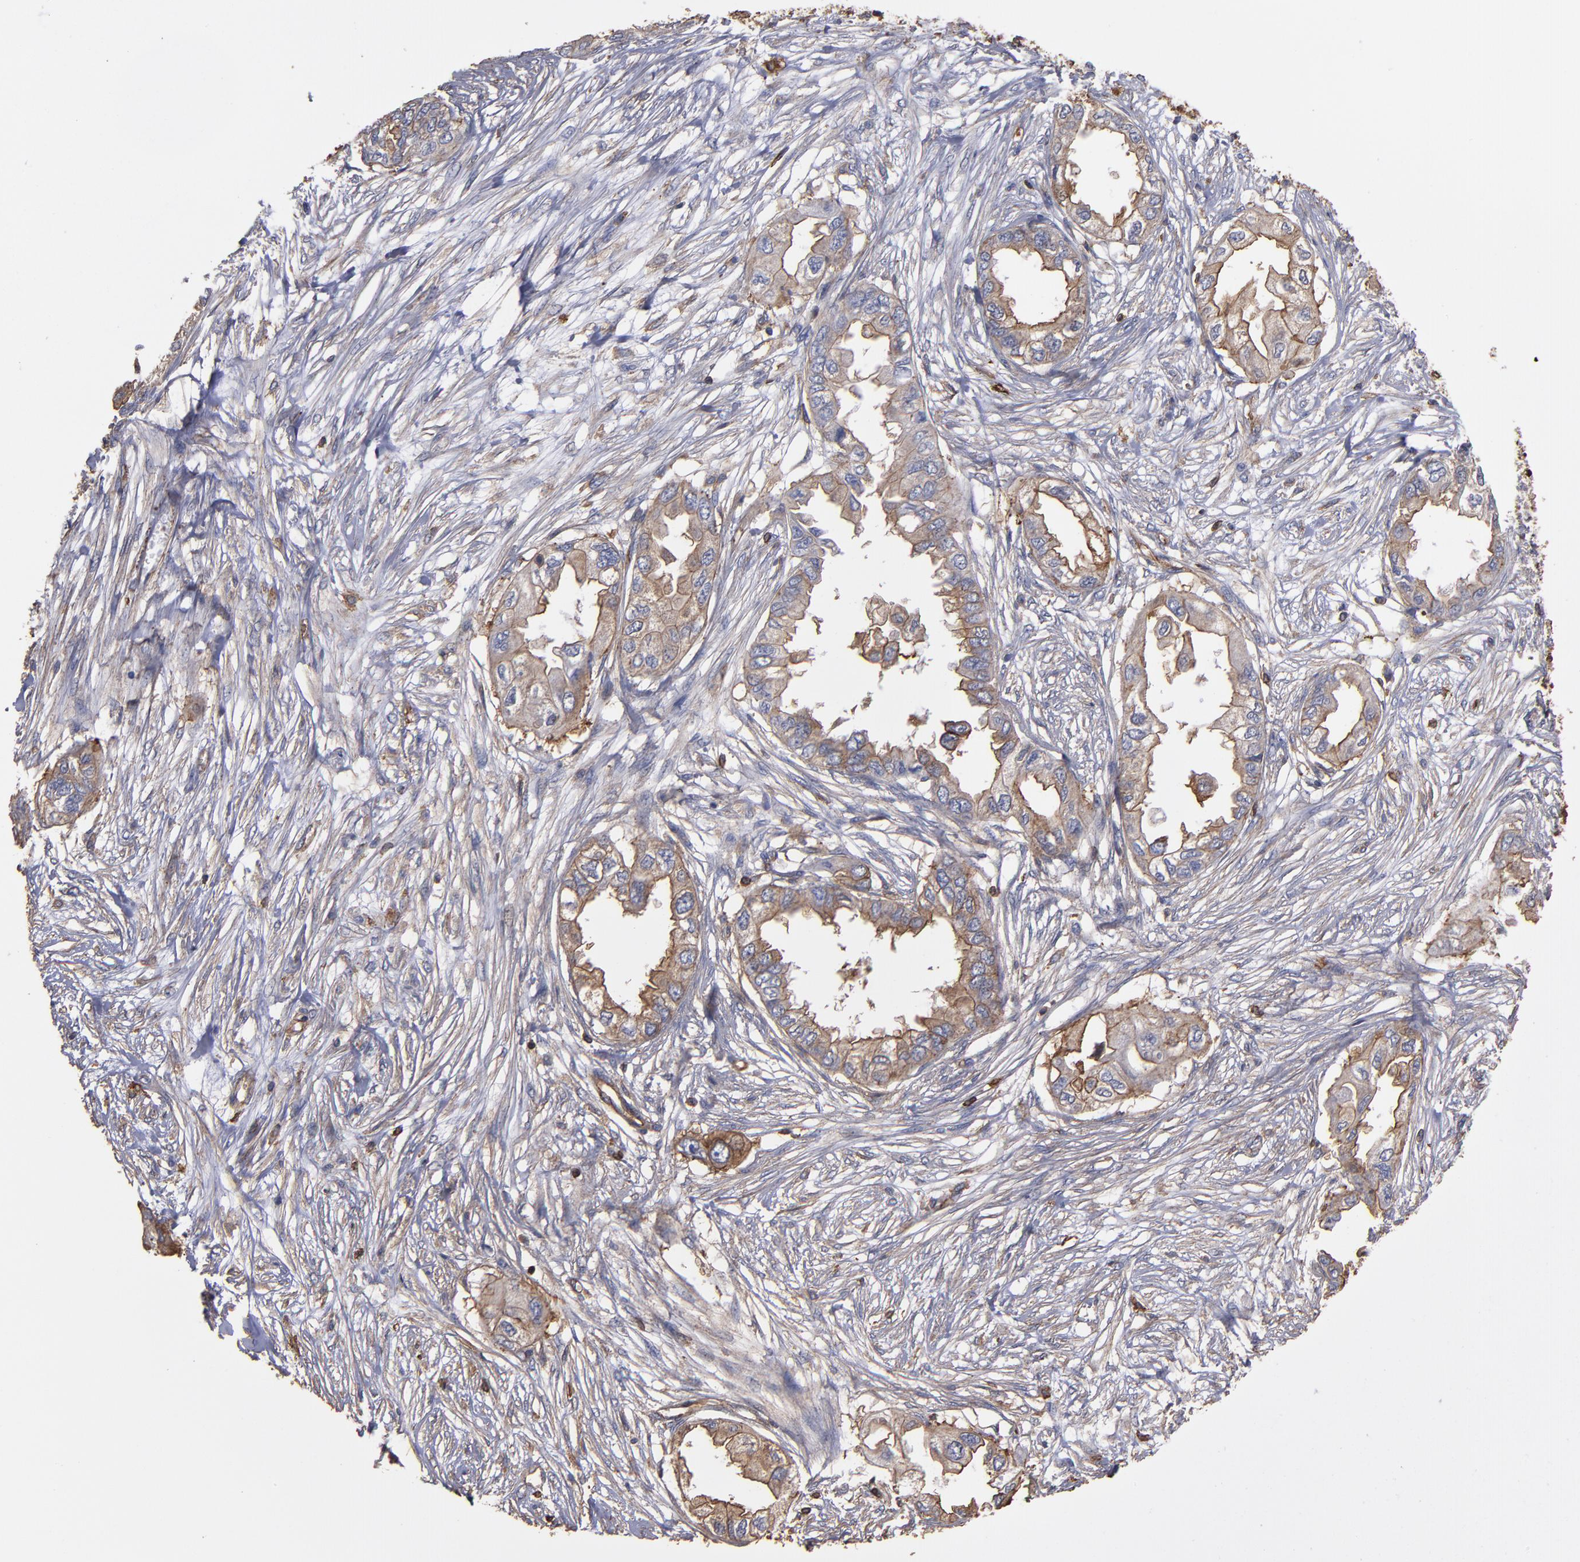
{"staining": {"intensity": "weak", "quantity": ">75%", "location": "cytoplasmic/membranous"}, "tissue": "endometrial cancer", "cell_type": "Tumor cells", "image_type": "cancer", "snomed": [{"axis": "morphology", "description": "Adenocarcinoma, NOS"}, {"axis": "topography", "description": "Endometrium"}], "caption": "Human endometrial adenocarcinoma stained for a protein (brown) exhibits weak cytoplasmic/membranous positive positivity in approximately >75% of tumor cells.", "gene": "ACTN4", "patient": {"sex": "female", "age": 67}}